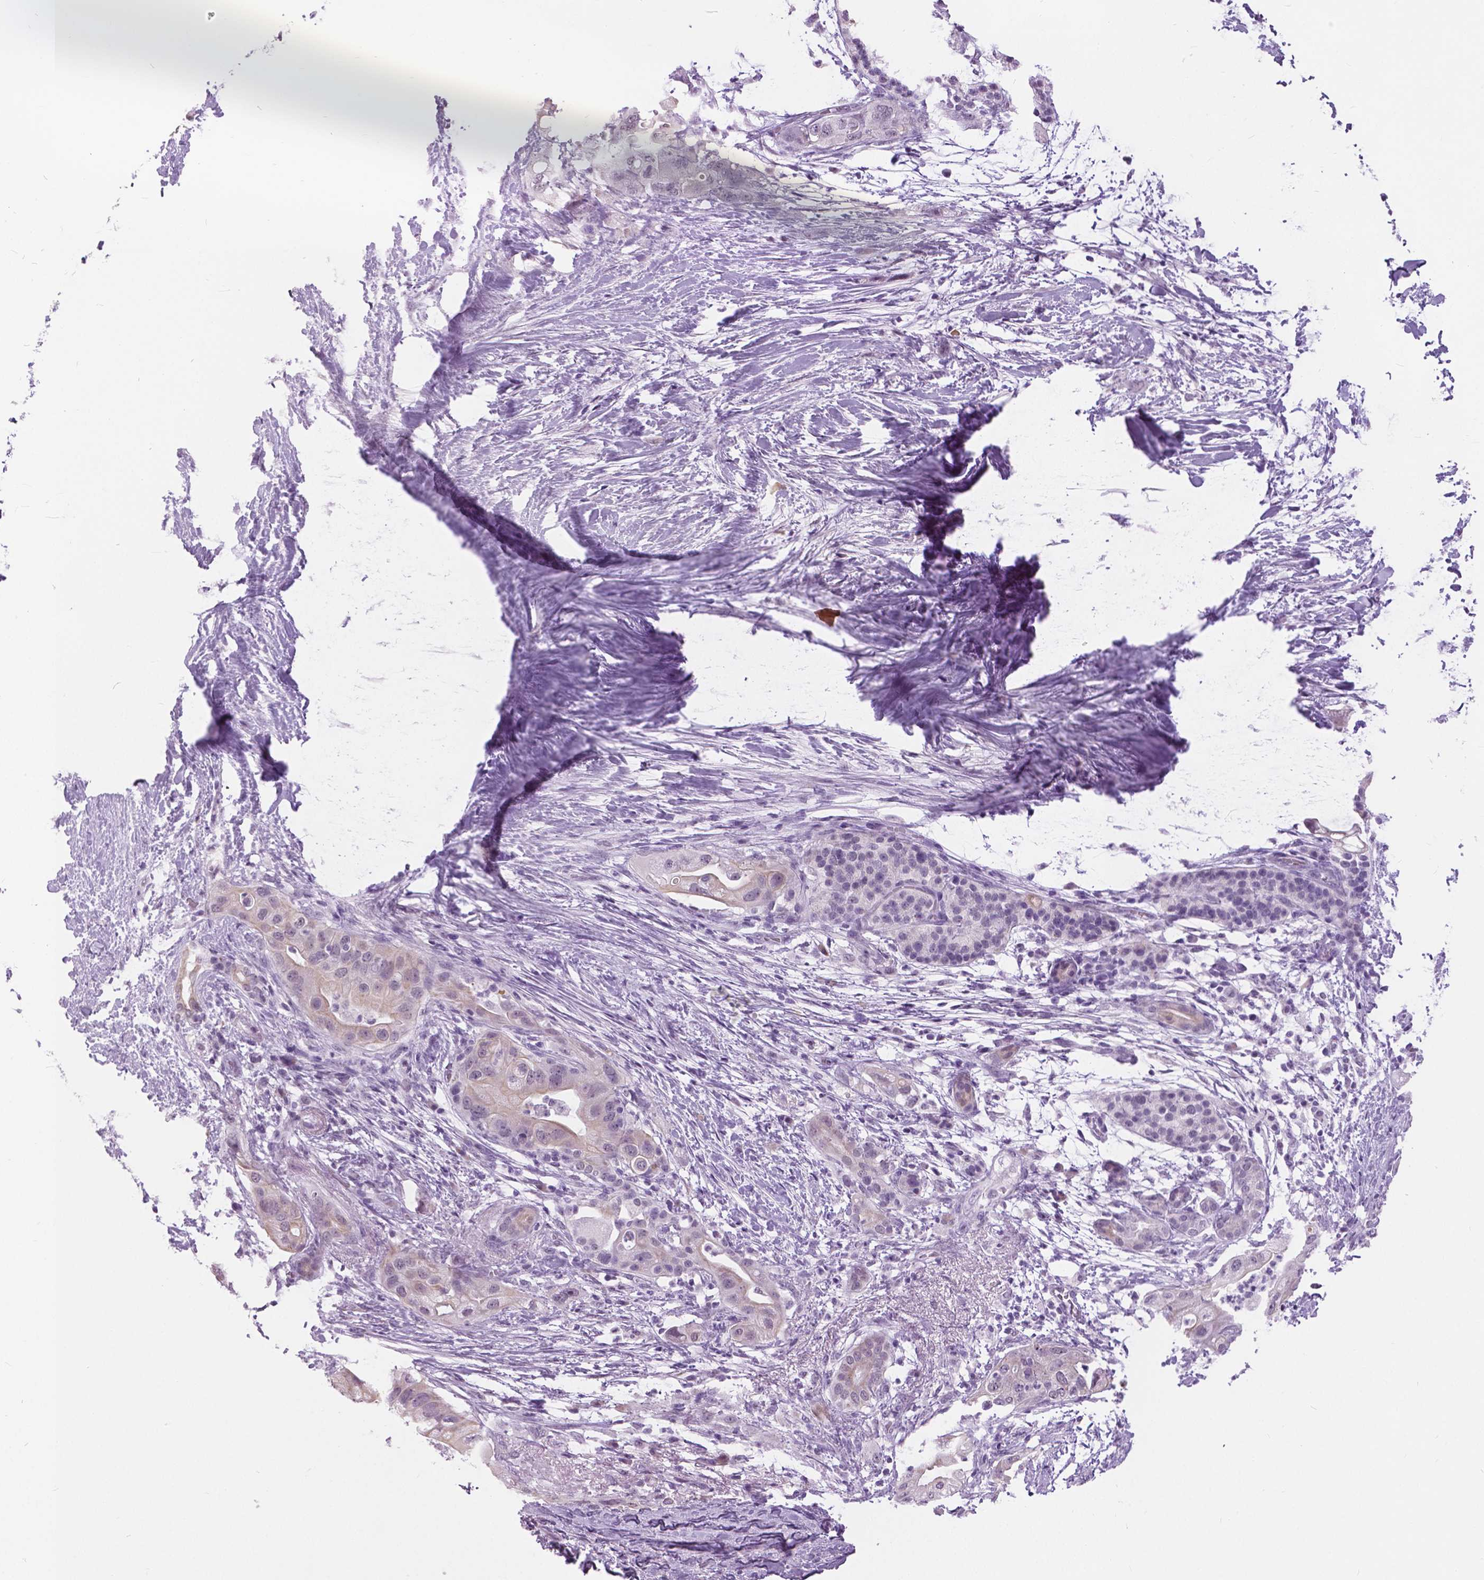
{"staining": {"intensity": "negative", "quantity": "none", "location": "none"}, "tissue": "pancreatic cancer", "cell_type": "Tumor cells", "image_type": "cancer", "snomed": [{"axis": "morphology", "description": "Adenocarcinoma, NOS"}, {"axis": "topography", "description": "Pancreas"}], "caption": "Adenocarcinoma (pancreatic) was stained to show a protein in brown. There is no significant positivity in tumor cells.", "gene": "MYOM1", "patient": {"sex": "female", "age": 72}}